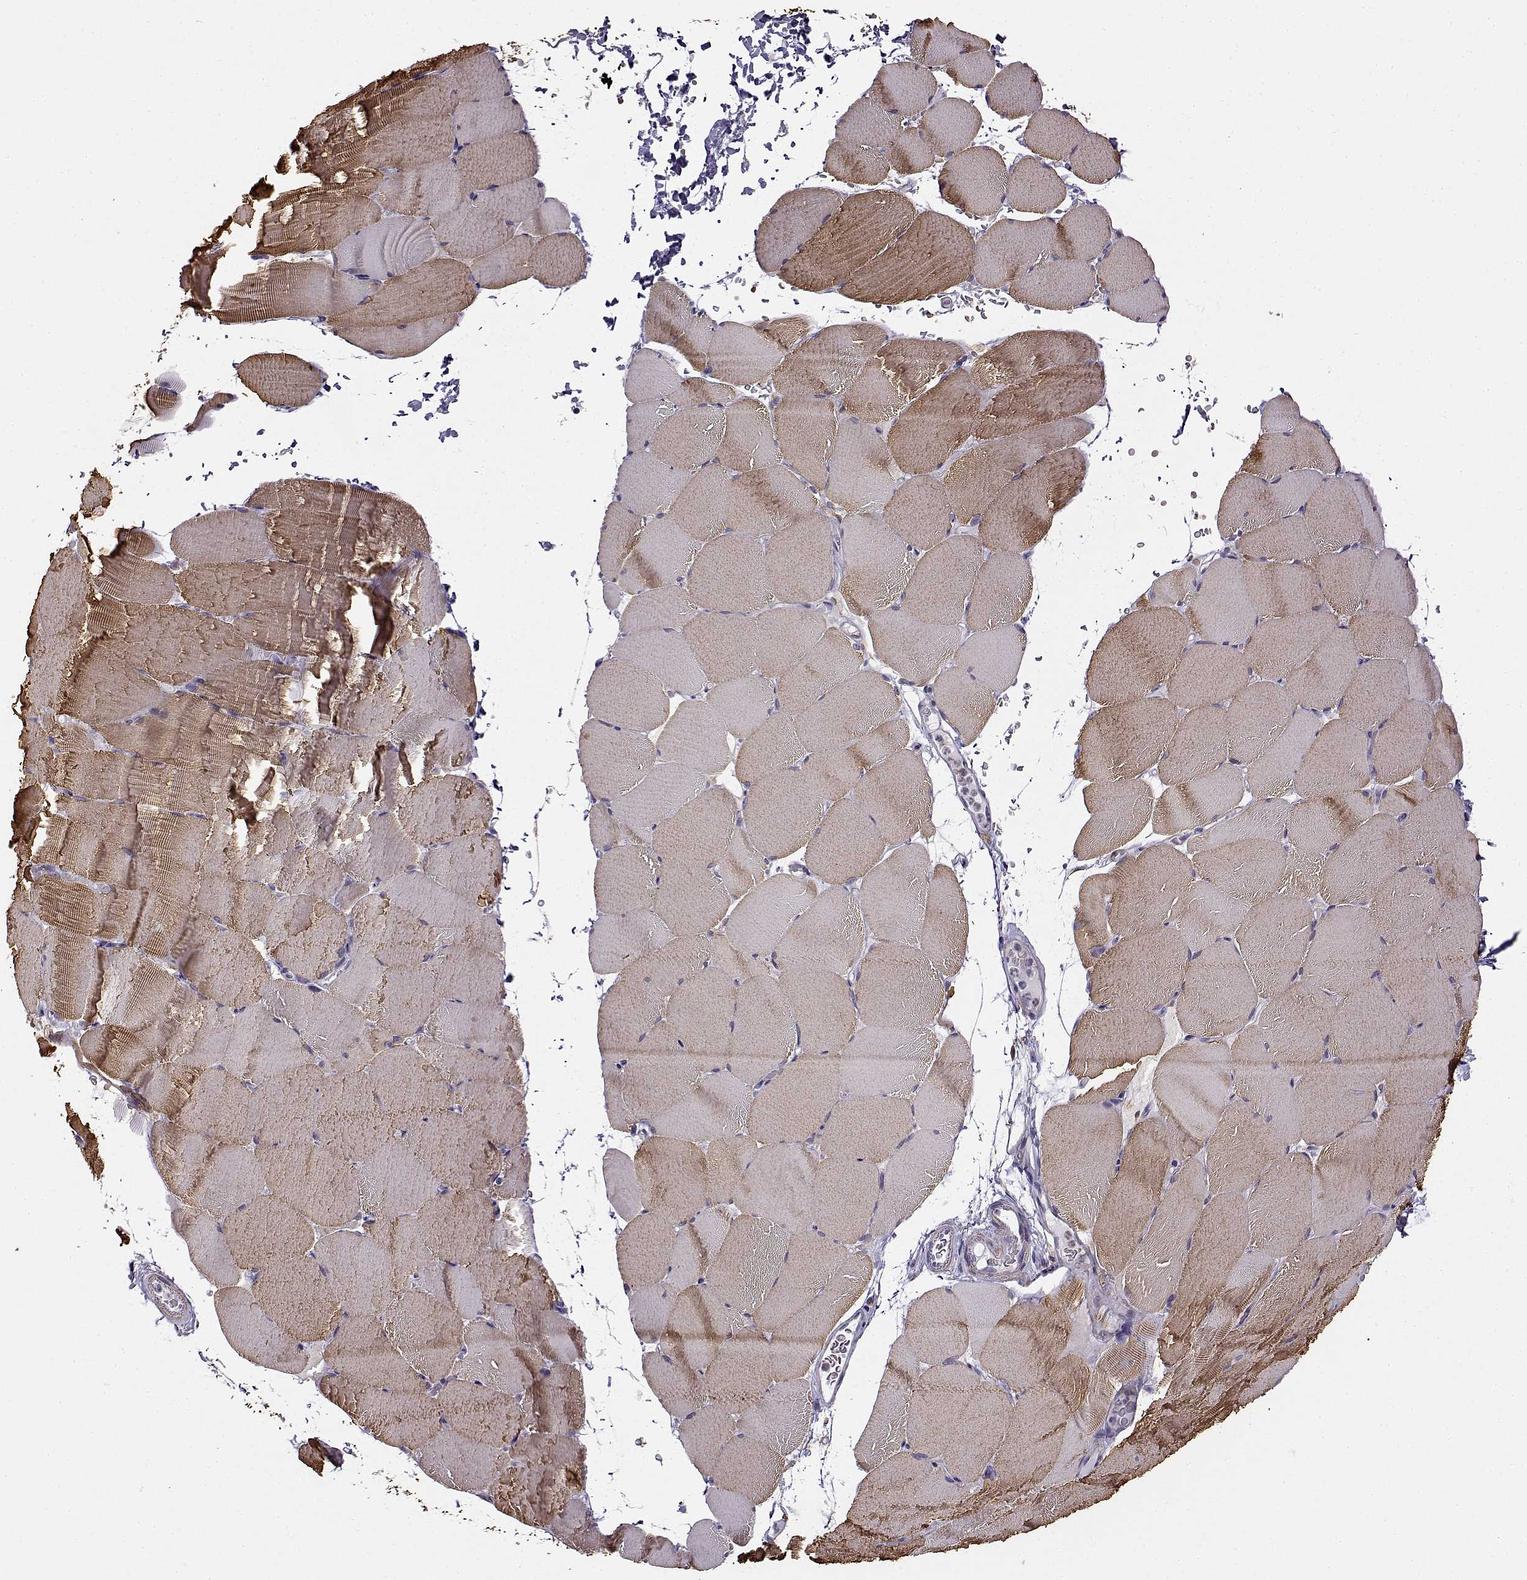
{"staining": {"intensity": "moderate", "quantity": "25%-75%", "location": "cytoplasmic/membranous"}, "tissue": "skeletal muscle", "cell_type": "Myocytes", "image_type": "normal", "snomed": [{"axis": "morphology", "description": "Normal tissue, NOS"}, {"axis": "topography", "description": "Skeletal muscle"}], "caption": "The image shows a brown stain indicating the presence of a protein in the cytoplasmic/membranous of myocytes in skeletal muscle.", "gene": "UCP3", "patient": {"sex": "female", "age": 37}}